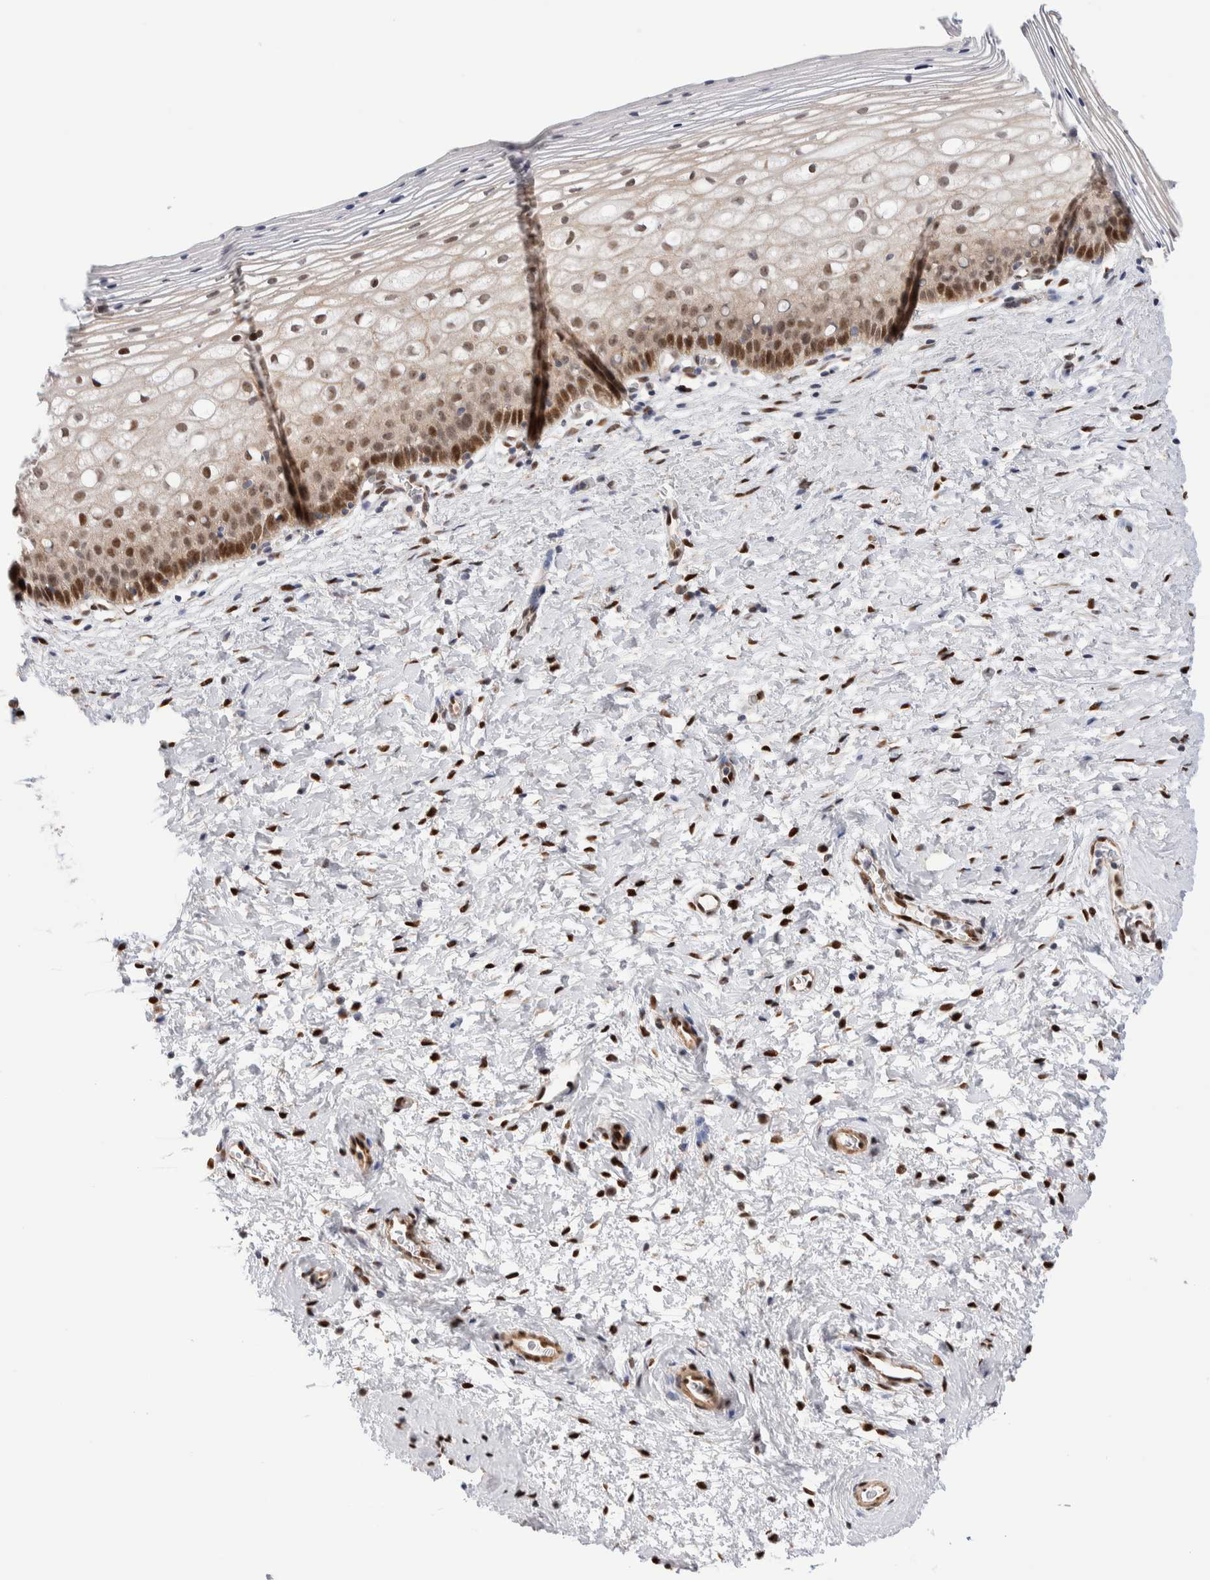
{"staining": {"intensity": "moderate", "quantity": "25%-75%", "location": "nuclear"}, "tissue": "cervix", "cell_type": "Squamous epithelial cells", "image_type": "normal", "snomed": [{"axis": "morphology", "description": "Normal tissue, NOS"}, {"axis": "topography", "description": "Cervix"}], "caption": "Cervix stained with a brown dye demonstrates moderate nuclear positive expression in approximately 25%-75% of squamous epithelial cells.", "gene": "NSMAF", "patient": {"sex": "female", "age": 72}}